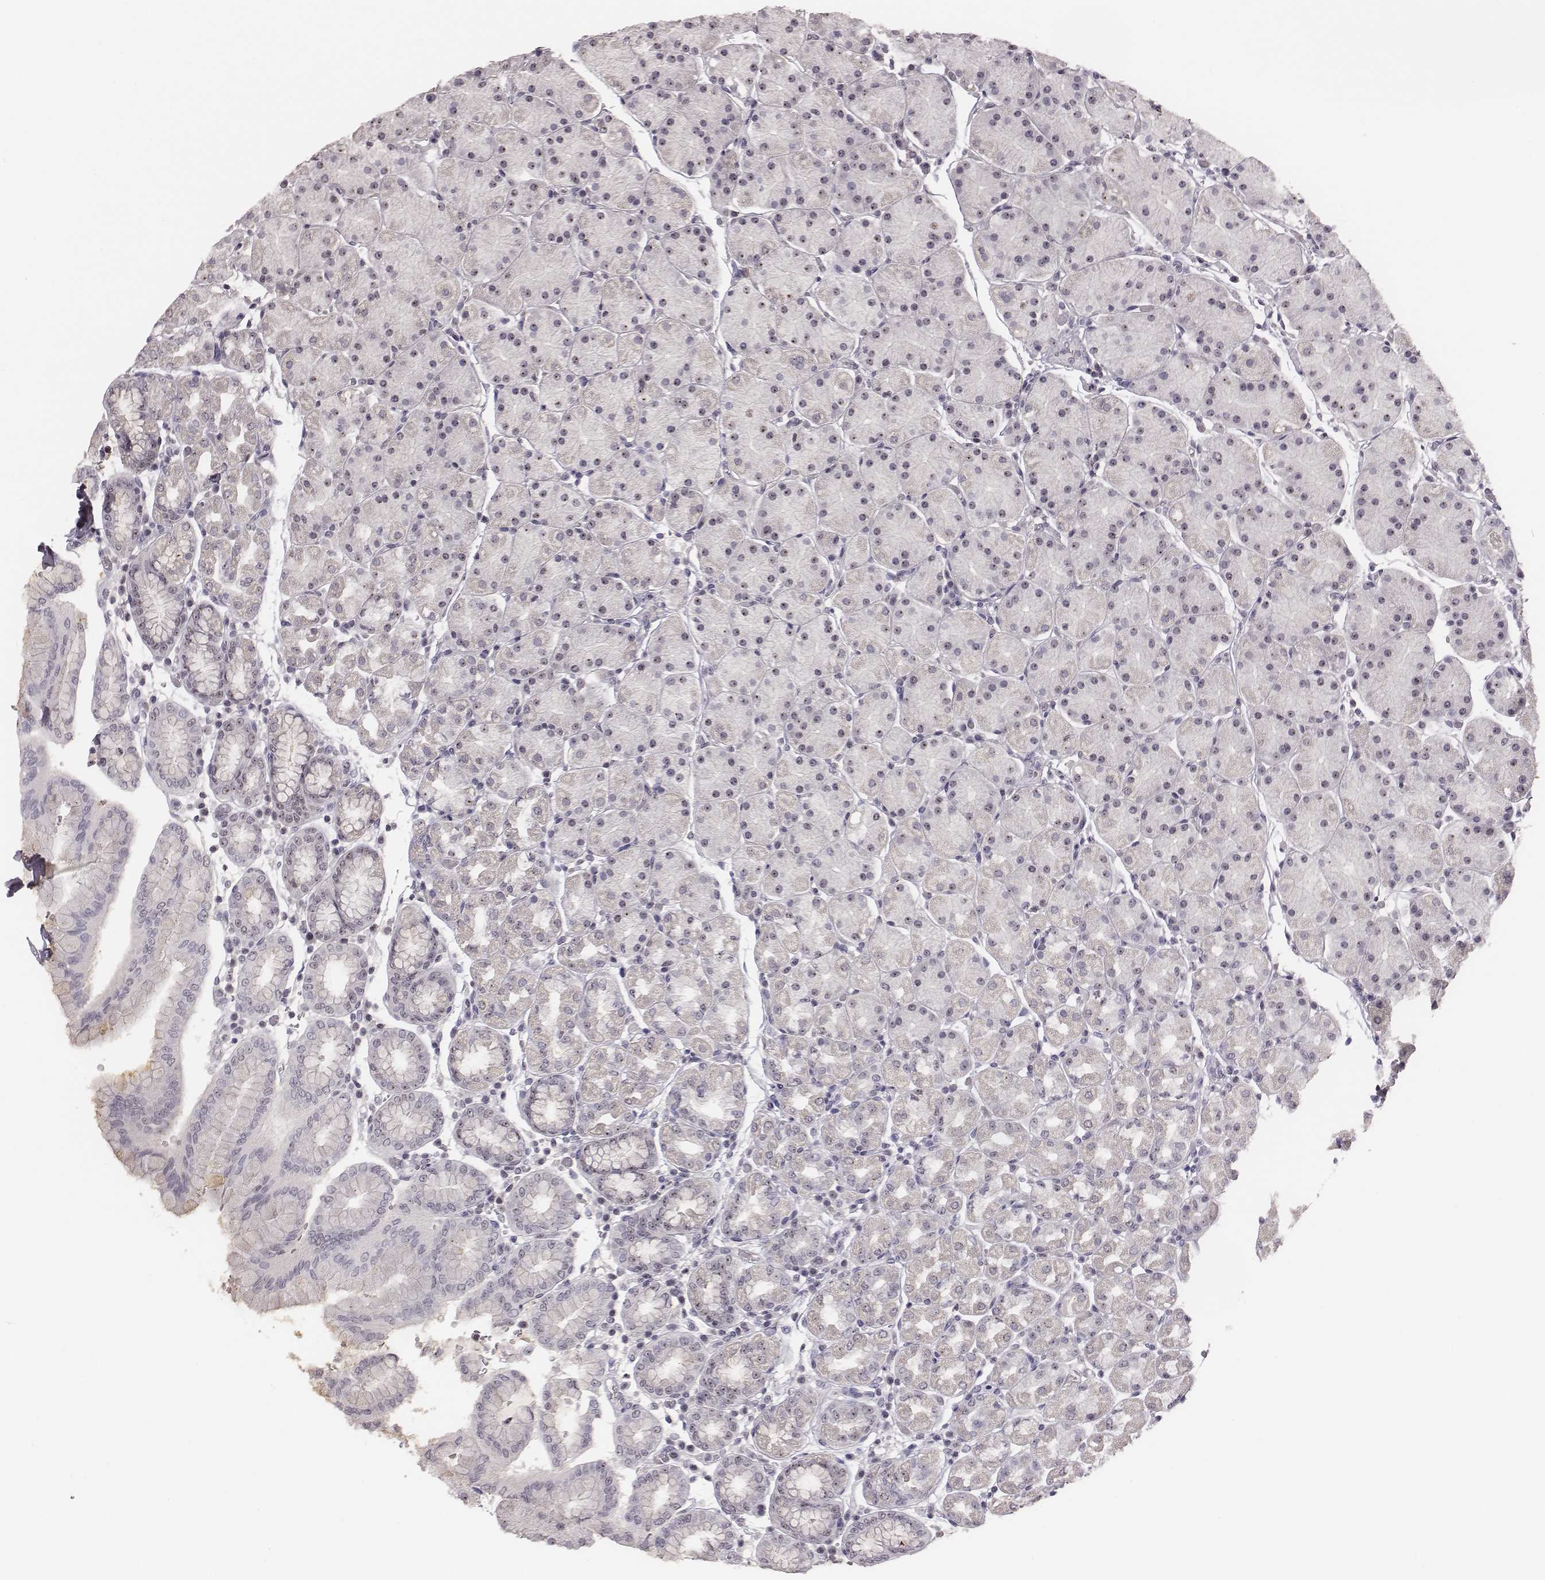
{"staining": {"intensity": "moderate", "quantity": "25%-75%", "location": "nuclear"}, "tissue": "stomach", "cell_type": "Glandular cells", "image_type": "normal", "snomed": [{"axis": "morphology", "description": "Normal tissue, NOS"}, {"axis": "topography", "description": "Stomach"}], "caption": "Benign stomach exhibits moderate nuclear positivity in about 25%-75% of glandular cells, visualized by immunohistochemistry. (Brightfield microscopy of DAB IHC at high magnification).", "gene": "NIFK", "patient": {"sex": "male", "age": 54}}